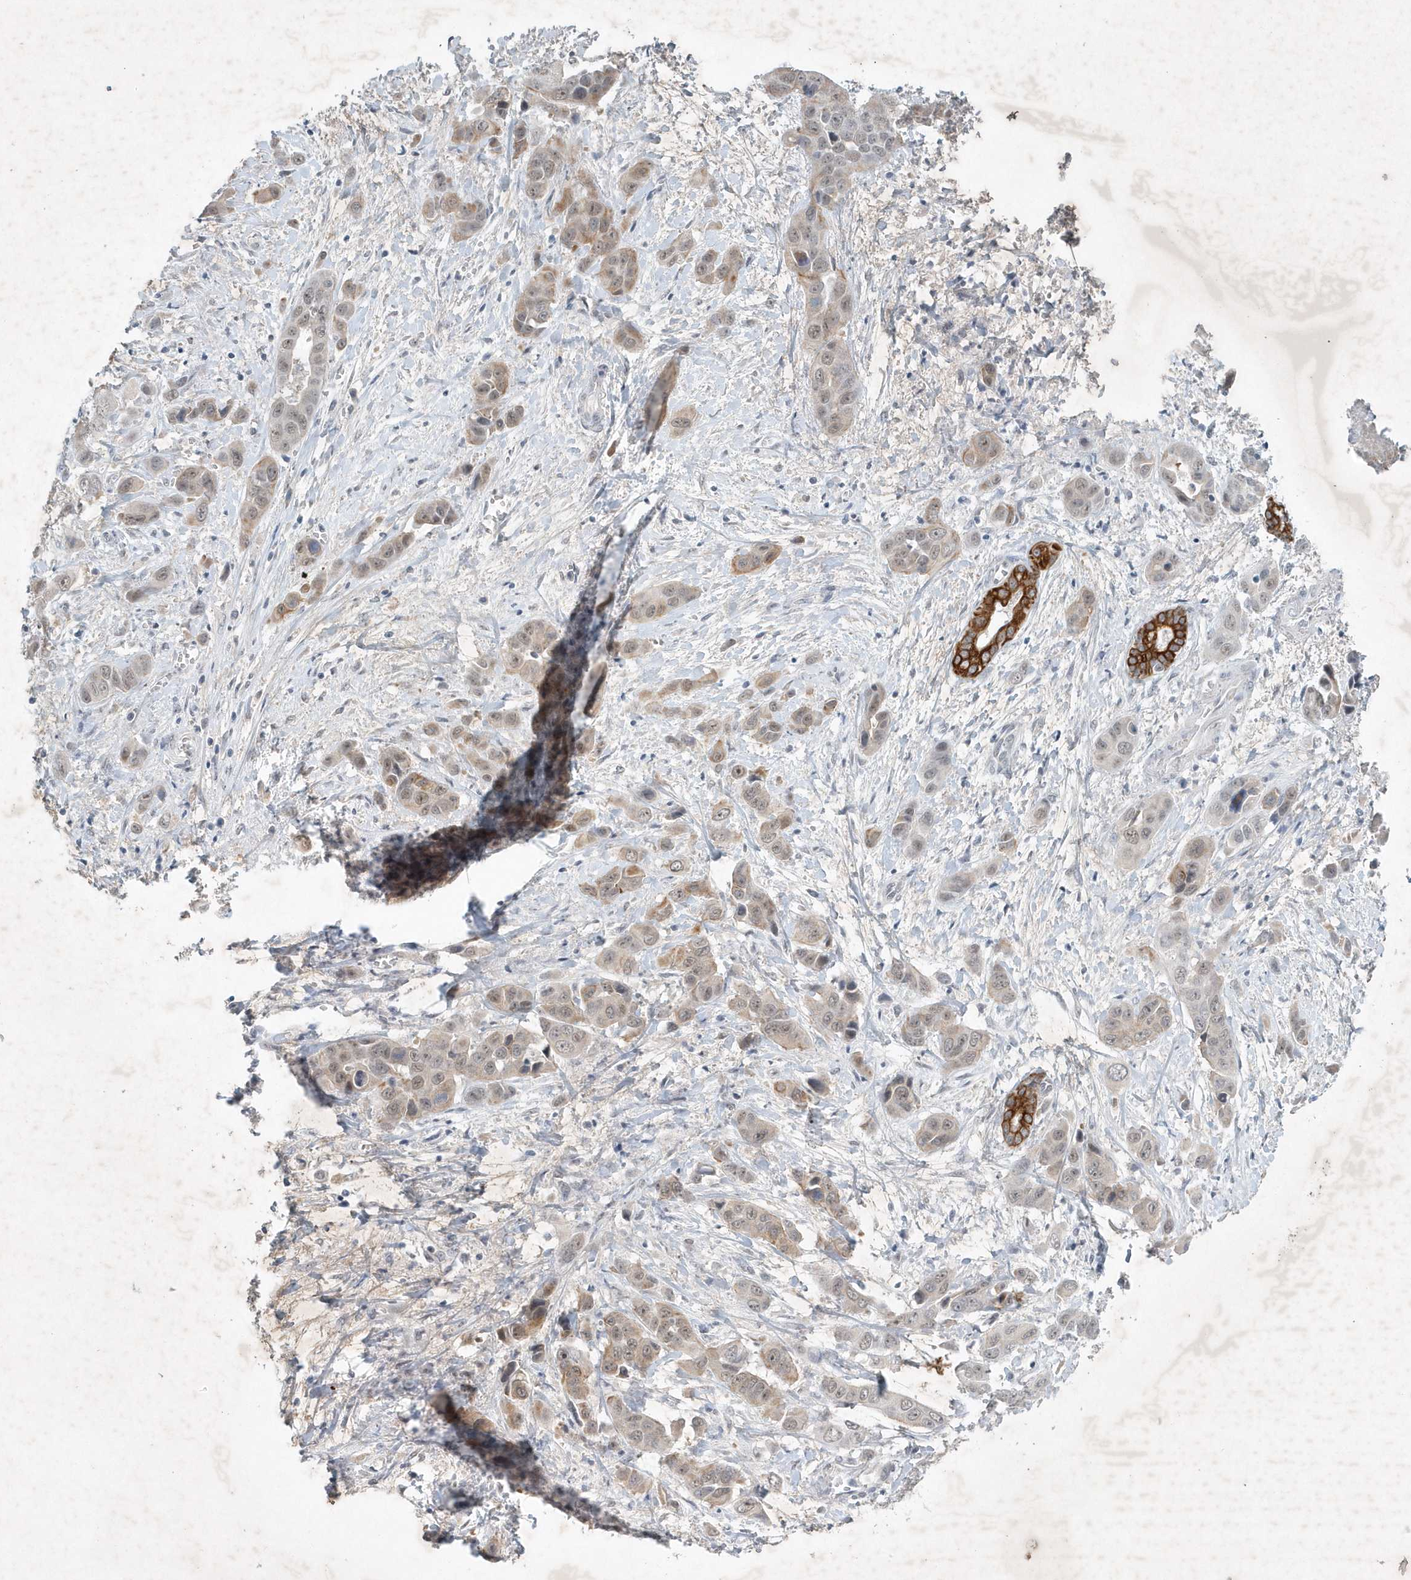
{"staining": {"intensity": "weak", "quantity": "25%-75%", "location": "cytoplasmic/membranous"}, "tissue": "liver cancer", "cell_type": "Tumor cells", "image_type": "cancer", "snomed": [{"axis": "morphology", "description": "Cholangiocarcinoma"}, {"axis": "topography", "description": "Liver"}], "caption": "Immunohistochemistry (IHC) of human liver cancer (cholangiocarcinoma) shows low levels of weak cytoplasmic/membranous positivity in approximately 25%-75% of tumor cells.", "gene": "ZBTB9", "patient": {"sex": "female", "age": 52}}